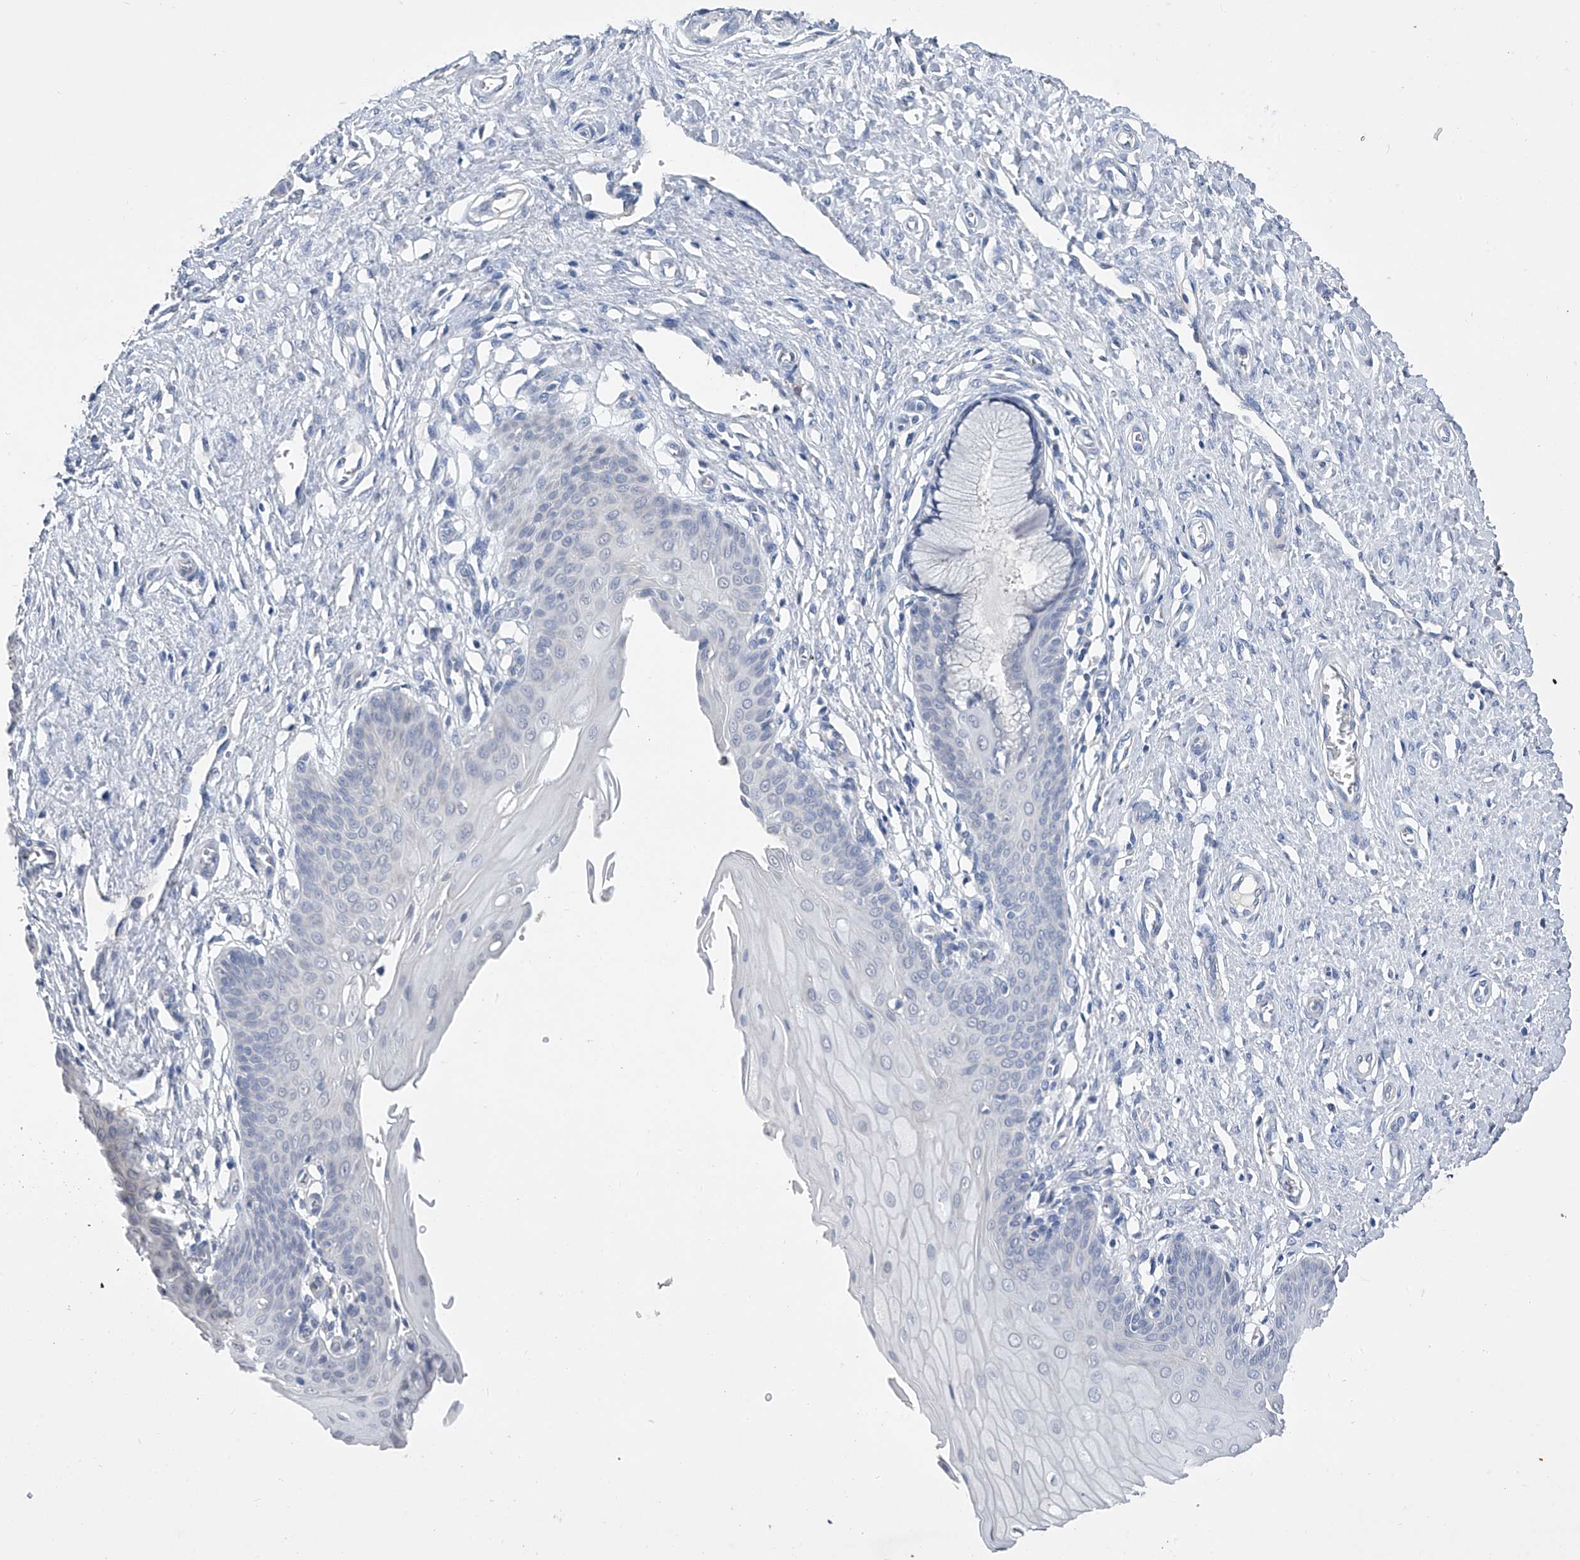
{"staining": {"intensity": "negative", "quantity": "none", "location": "none"}, "tissue": "cervix", "cell_type": "Glandular cells", "image_type": "normal", "snomed": [{"axis": "morphology", "description": "Normal tissue, NOS"}, {"axis": "topography", "description": "Cervix"}], "caption": "Micrograph shows no protein positivity in glandular cells of normal cervix.", "gene": "ADRA1A", "patient": {"sex": "female", "age": 55}}